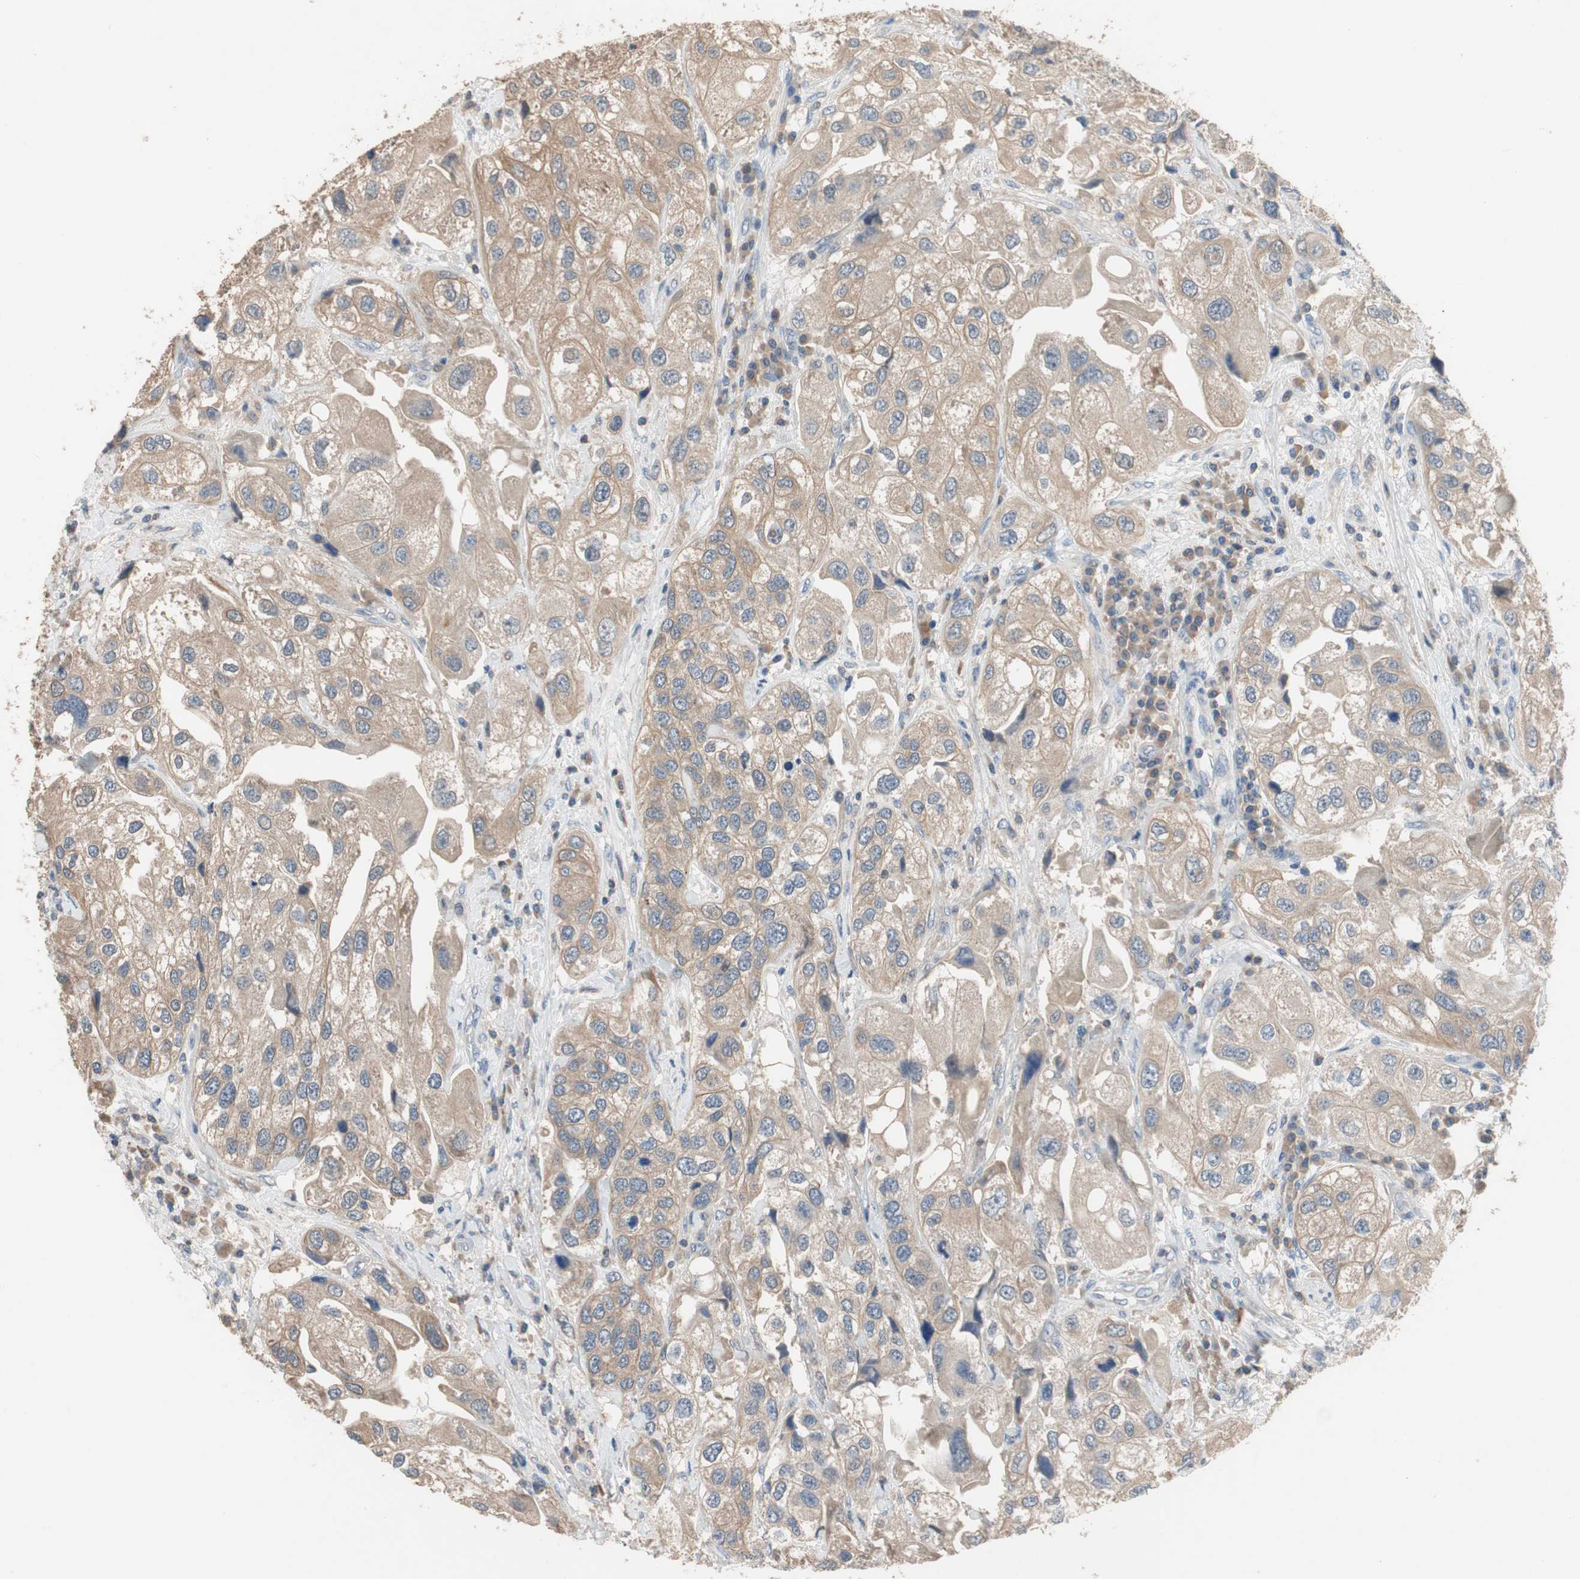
{"staining": {"intensity": "moderate", "quantity": ">75%", "location": "cytoplasmic/membranous"}, "tissue": "urothelial cancer", "cell_type": "Tumor cells", "image_type": "cancer", "snomed": [{"axis": "morphology", "description": "Urothelial carcinoma, High grade"}, {"axis": "topography", "description": "Urinary bladder"}], "caption": "An immunohistochemistry (IHC) photomicrograph of tumor tissue is shown. Protein staining in brown shows moderate cytoplasmic/membranous positivity in urothelial cancer within tumor cells. Using DAB (brown) and hematoxylin (blue) stains, captured at high magnification using brightfield microscopy.", "gene": "ADAP1", "patient": {"sex": "female", "age": 64}}